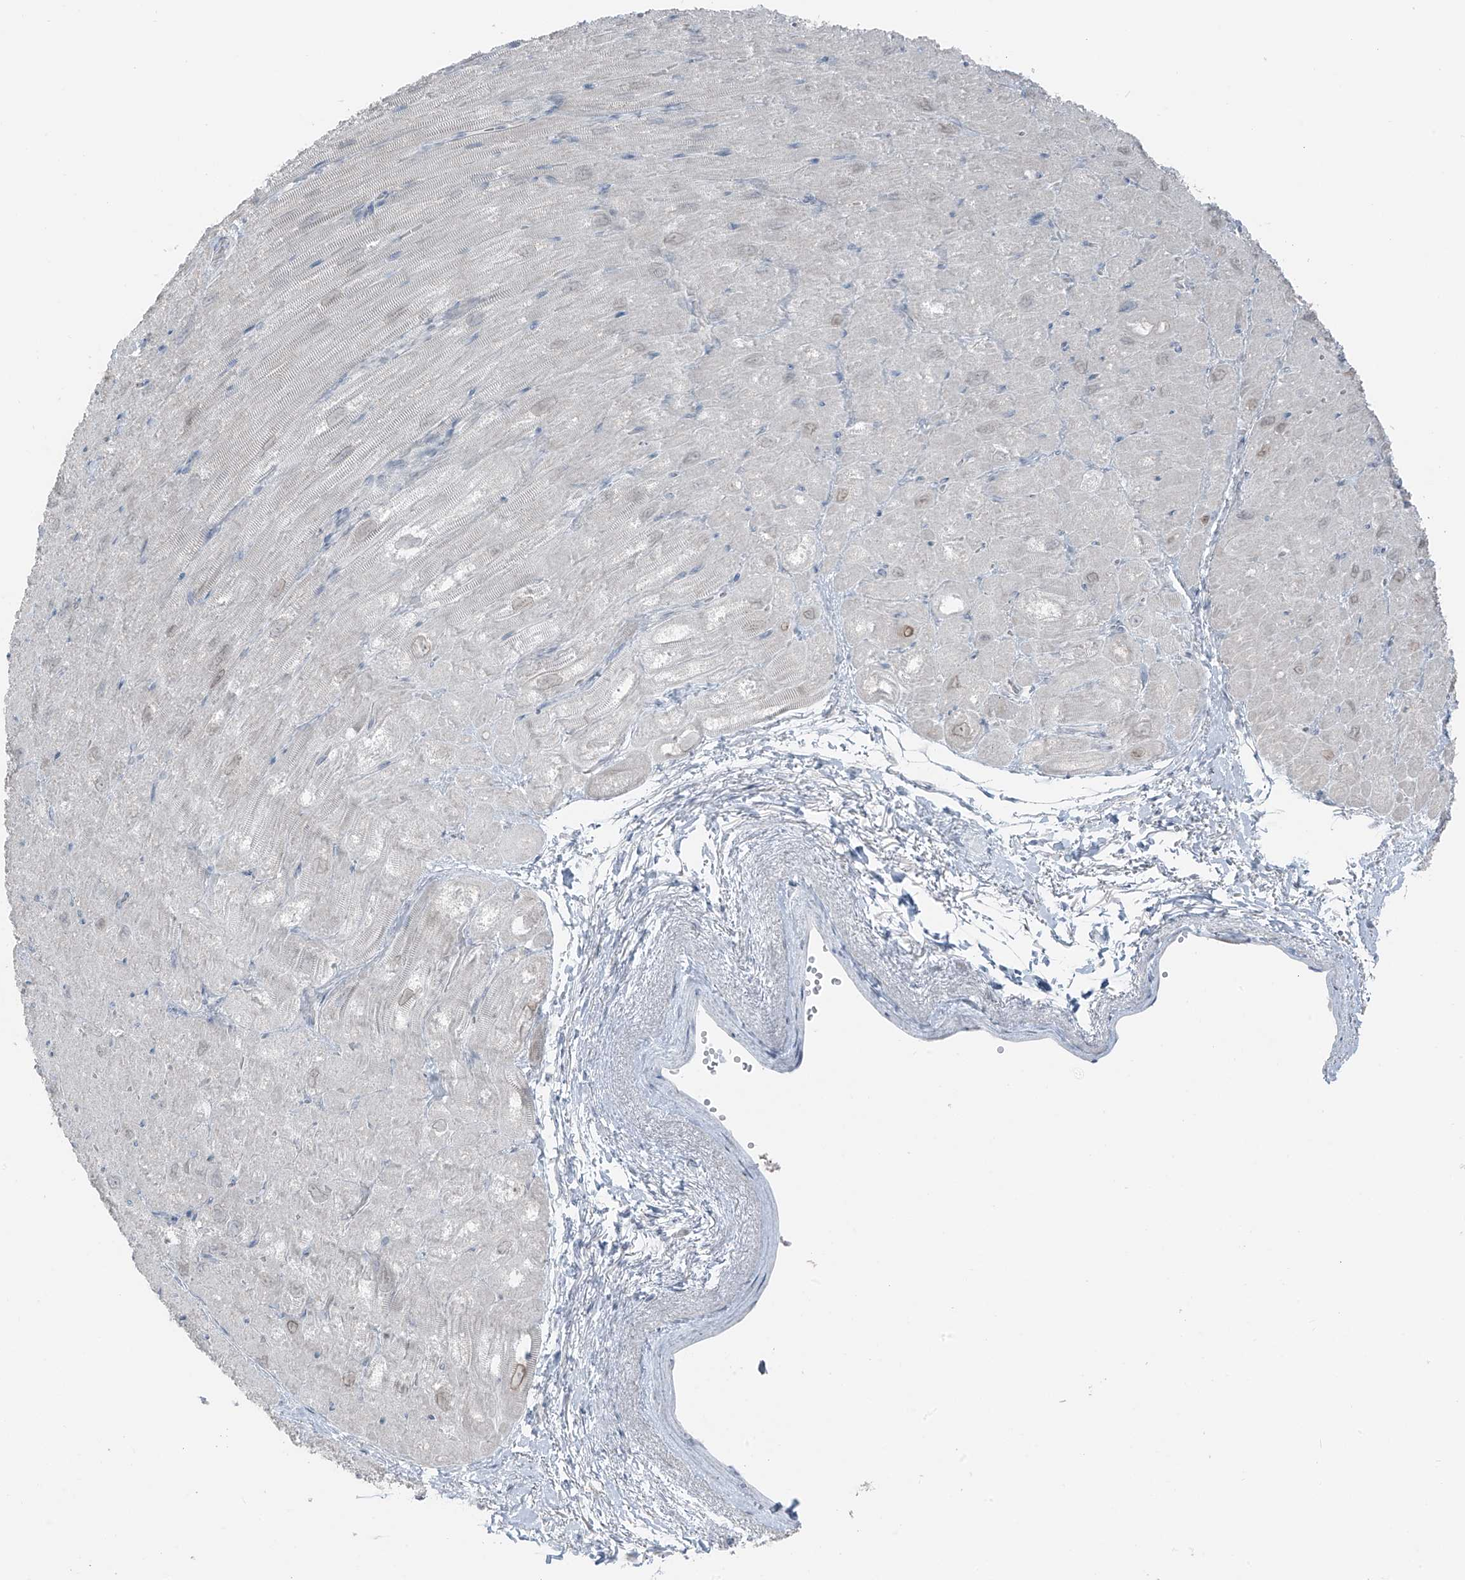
{"staining": {"intensity": "negative", "quantity": "none", "location": "none"}, "tissue": "heart muscle", "cell_type": "Cardiomyocytes", "image_type": "normal", "snomed": [{"axis": "morphology", "description": "Normal tissue, NOS"}, {"axis": "topography", "description": "Heart"}], "caption": "Photomicrograph shows no significant protein positivity in cardiomyocytes of unremarkable heart muscle. (DAB IHC, high magnification).", "gene": "PRDM6", "patient": {"sex": "male", "age": 50}}